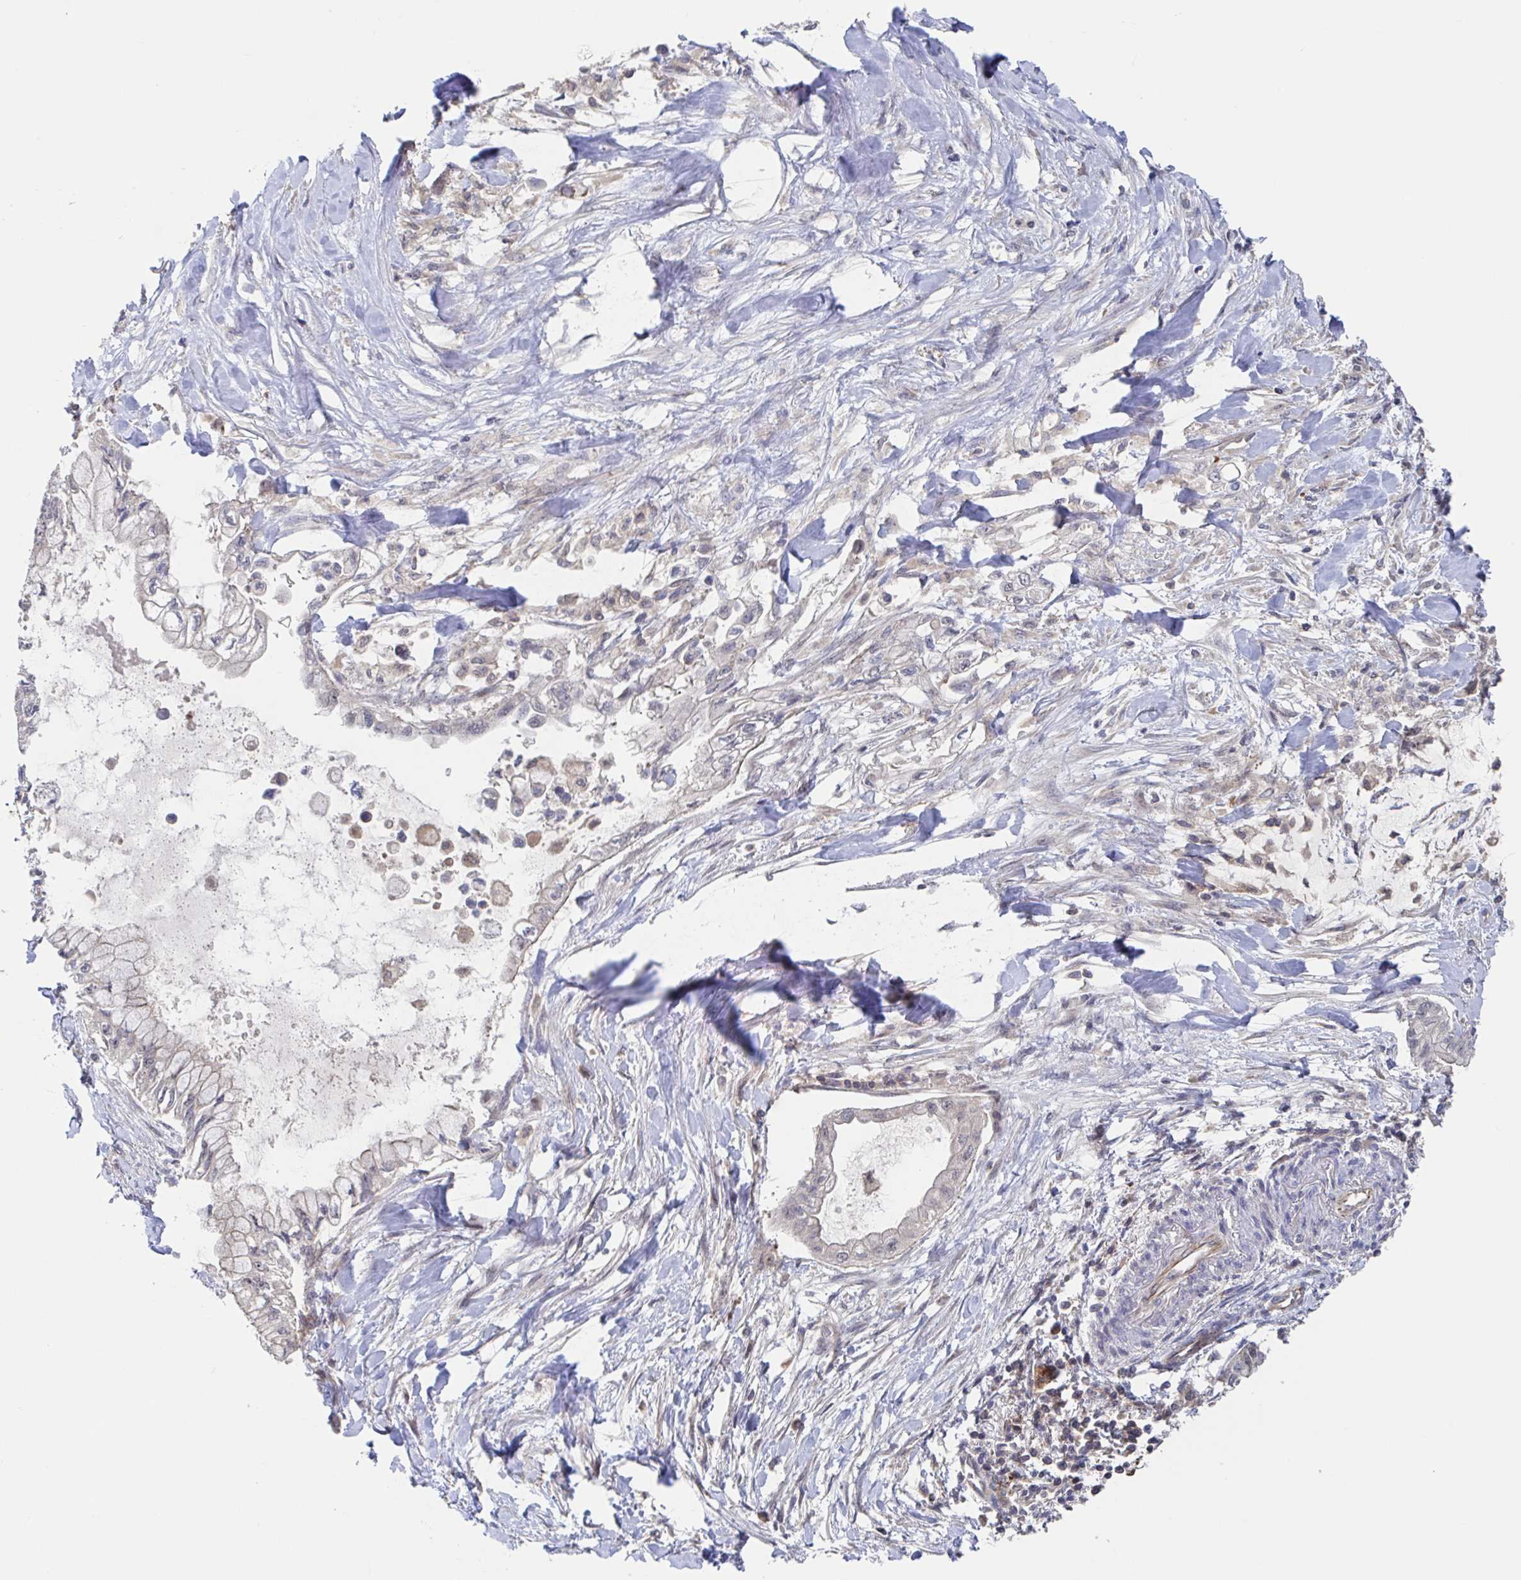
{"staining": {"intensity": "negative", "quantity": "none", "location": "none"}, "tissue": "pancreatic cancer", "cell_type": "Tumor cells", "image_type": "cancer", "snomed": [{"axis": "morphology", "description": "Adenocarcinoma, NOS"}, {"axis": "topography", "description": "Pancreas"}], "caption": "An immunohistochemistry image of pancreatic adenocarcinoma is shown. There is no staining in tumor cells of pancreatic adenocarcinoma. Brightfield microscopy of IHC stained with DAB (3,3'-diaminobenzidine) (brown) and hematoxylin (blue), captured at high magnification.", "gene": "DHRS12", "patient": {"sex": "male", "age": 48}}